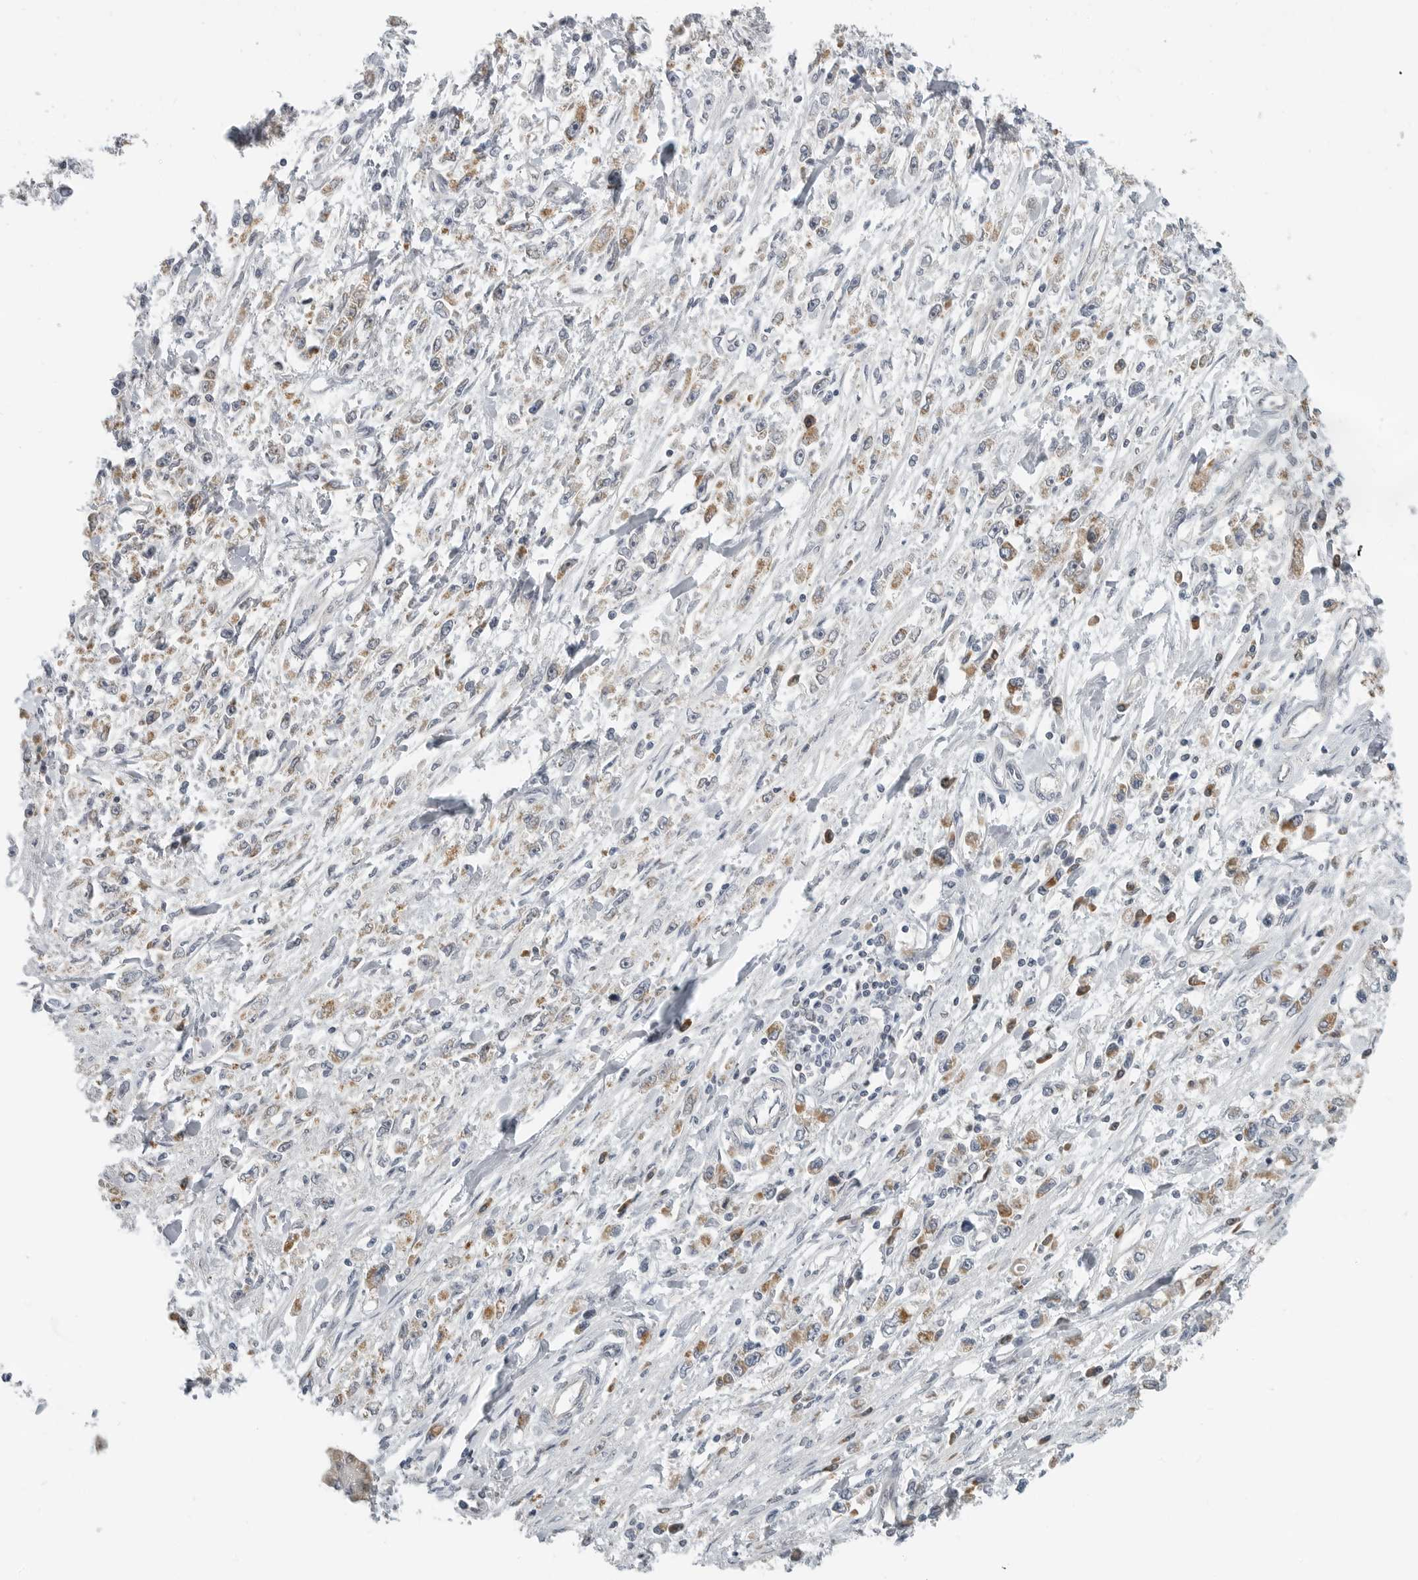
{"staining": {"intensity": "moderate", "quantity": "25%-75%", "location": "cytoplasmic/membranous"}, "tissue": "stomach cancer", "cell_type": "Tumor cells", "image_type": "cancer", "snomed": [{"axis": "morphology", "description": "Adenocarcinoma, NOS"}, {"axis": "topography", "description": "Stomach"}], "caption": "Tumor cells display moderate cytoplasmic/membranous staining in about 25%-75% of cells in adenocarcinoma (stomach).", "gene": "IL12RB2", "patient": {"sex": "female", "age": 59}}